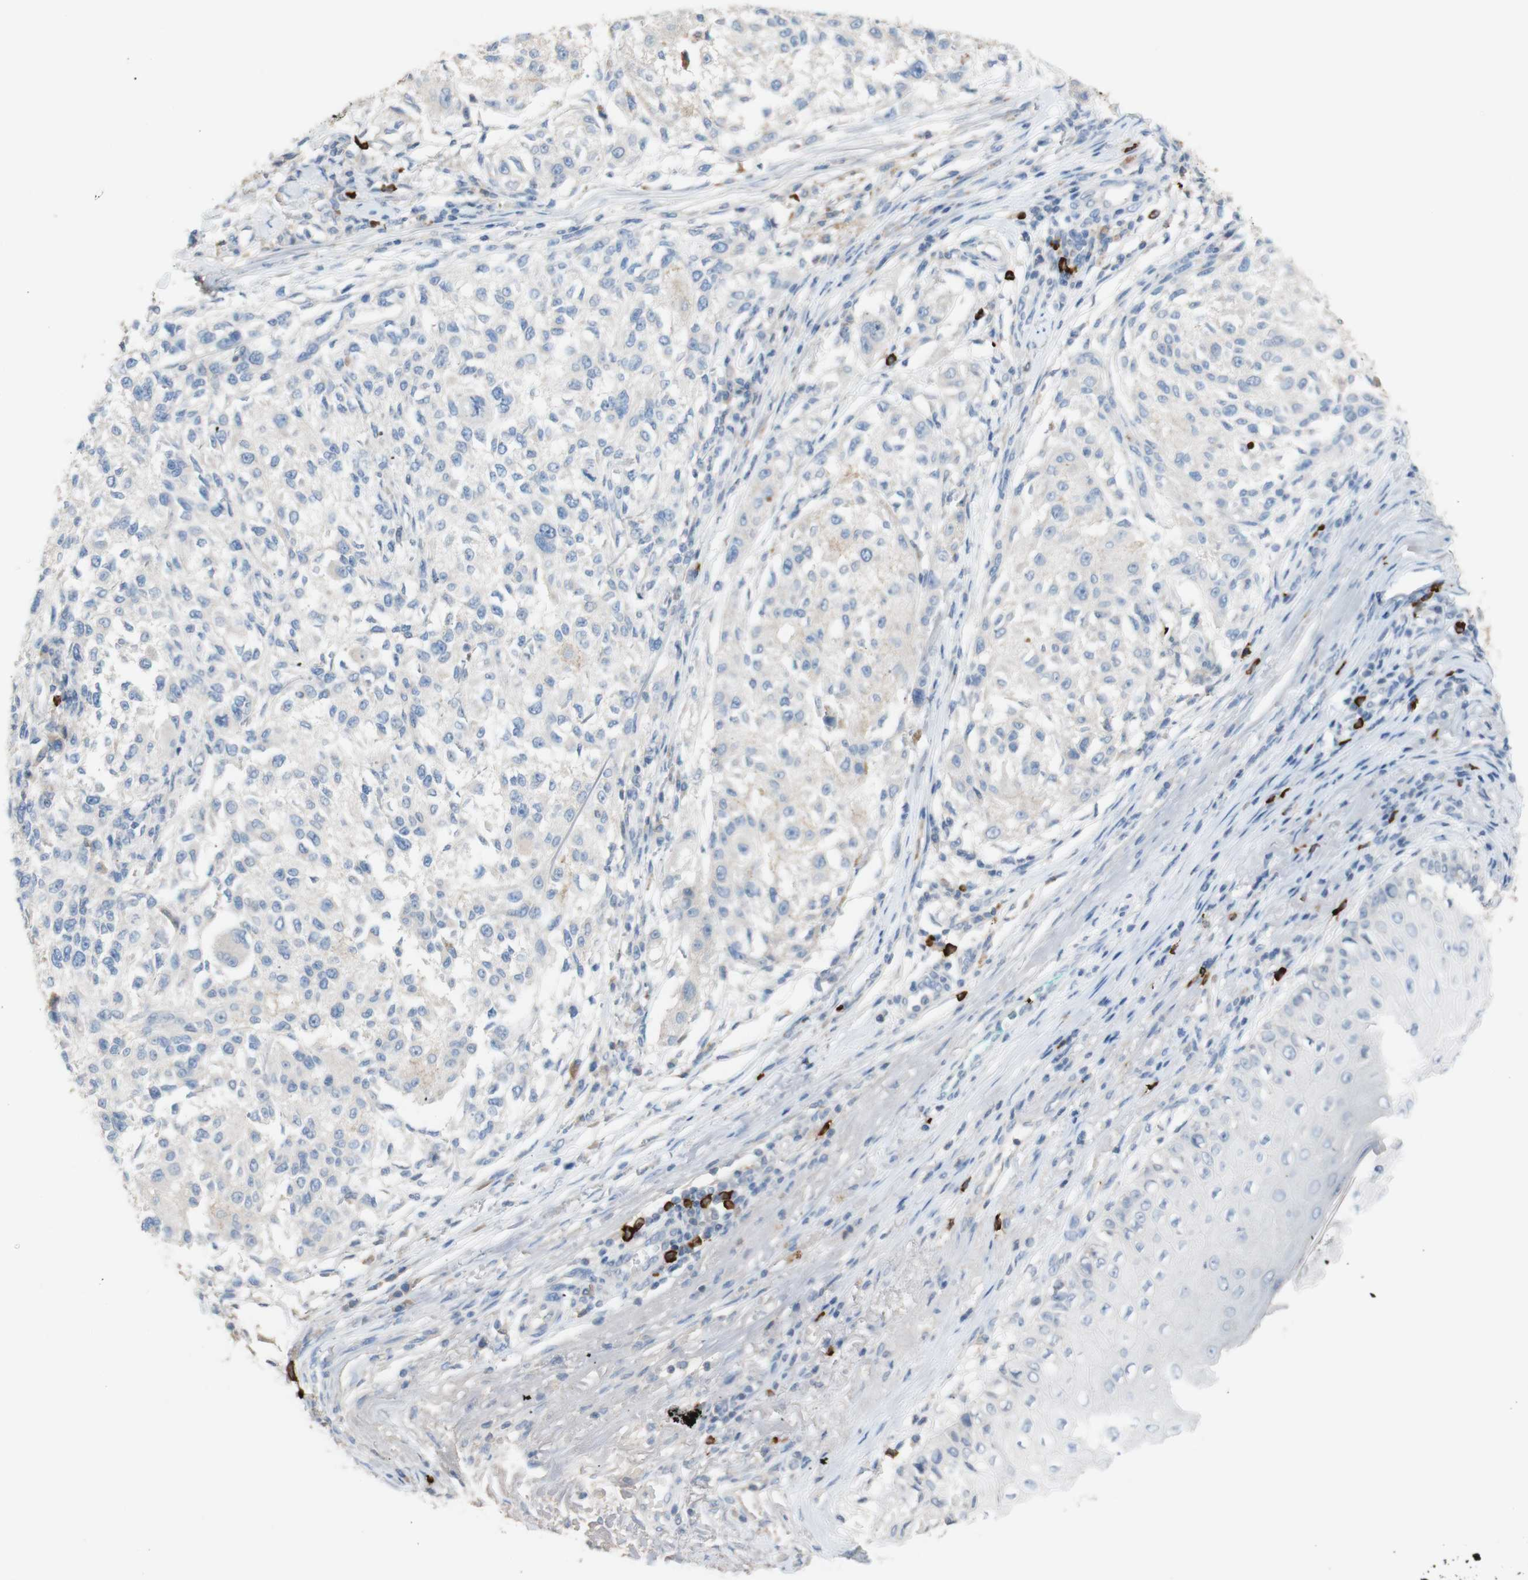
{"staining": {"intensity": "negative", "quantity": "none", "location": "none"}, "tissue": "melanoma", "cell_type": "Tumor cells", "image_type": "cancer", "snomed": [{"axis": "morphology", "description": "Necrosis, NOS"}, {"axis": "morphology", "description": "Malignant melanoma, NOS"}, {"axis": "topography", "description": "Skin"}], "caption": "DAB (3,3'-diaminobenzidine) immunohistochemical staining of human malignant melanoma shows no significant expression in tumor cells.", "gene": "PACSIN1", "patient": {"sex": "female", "age": 87}}